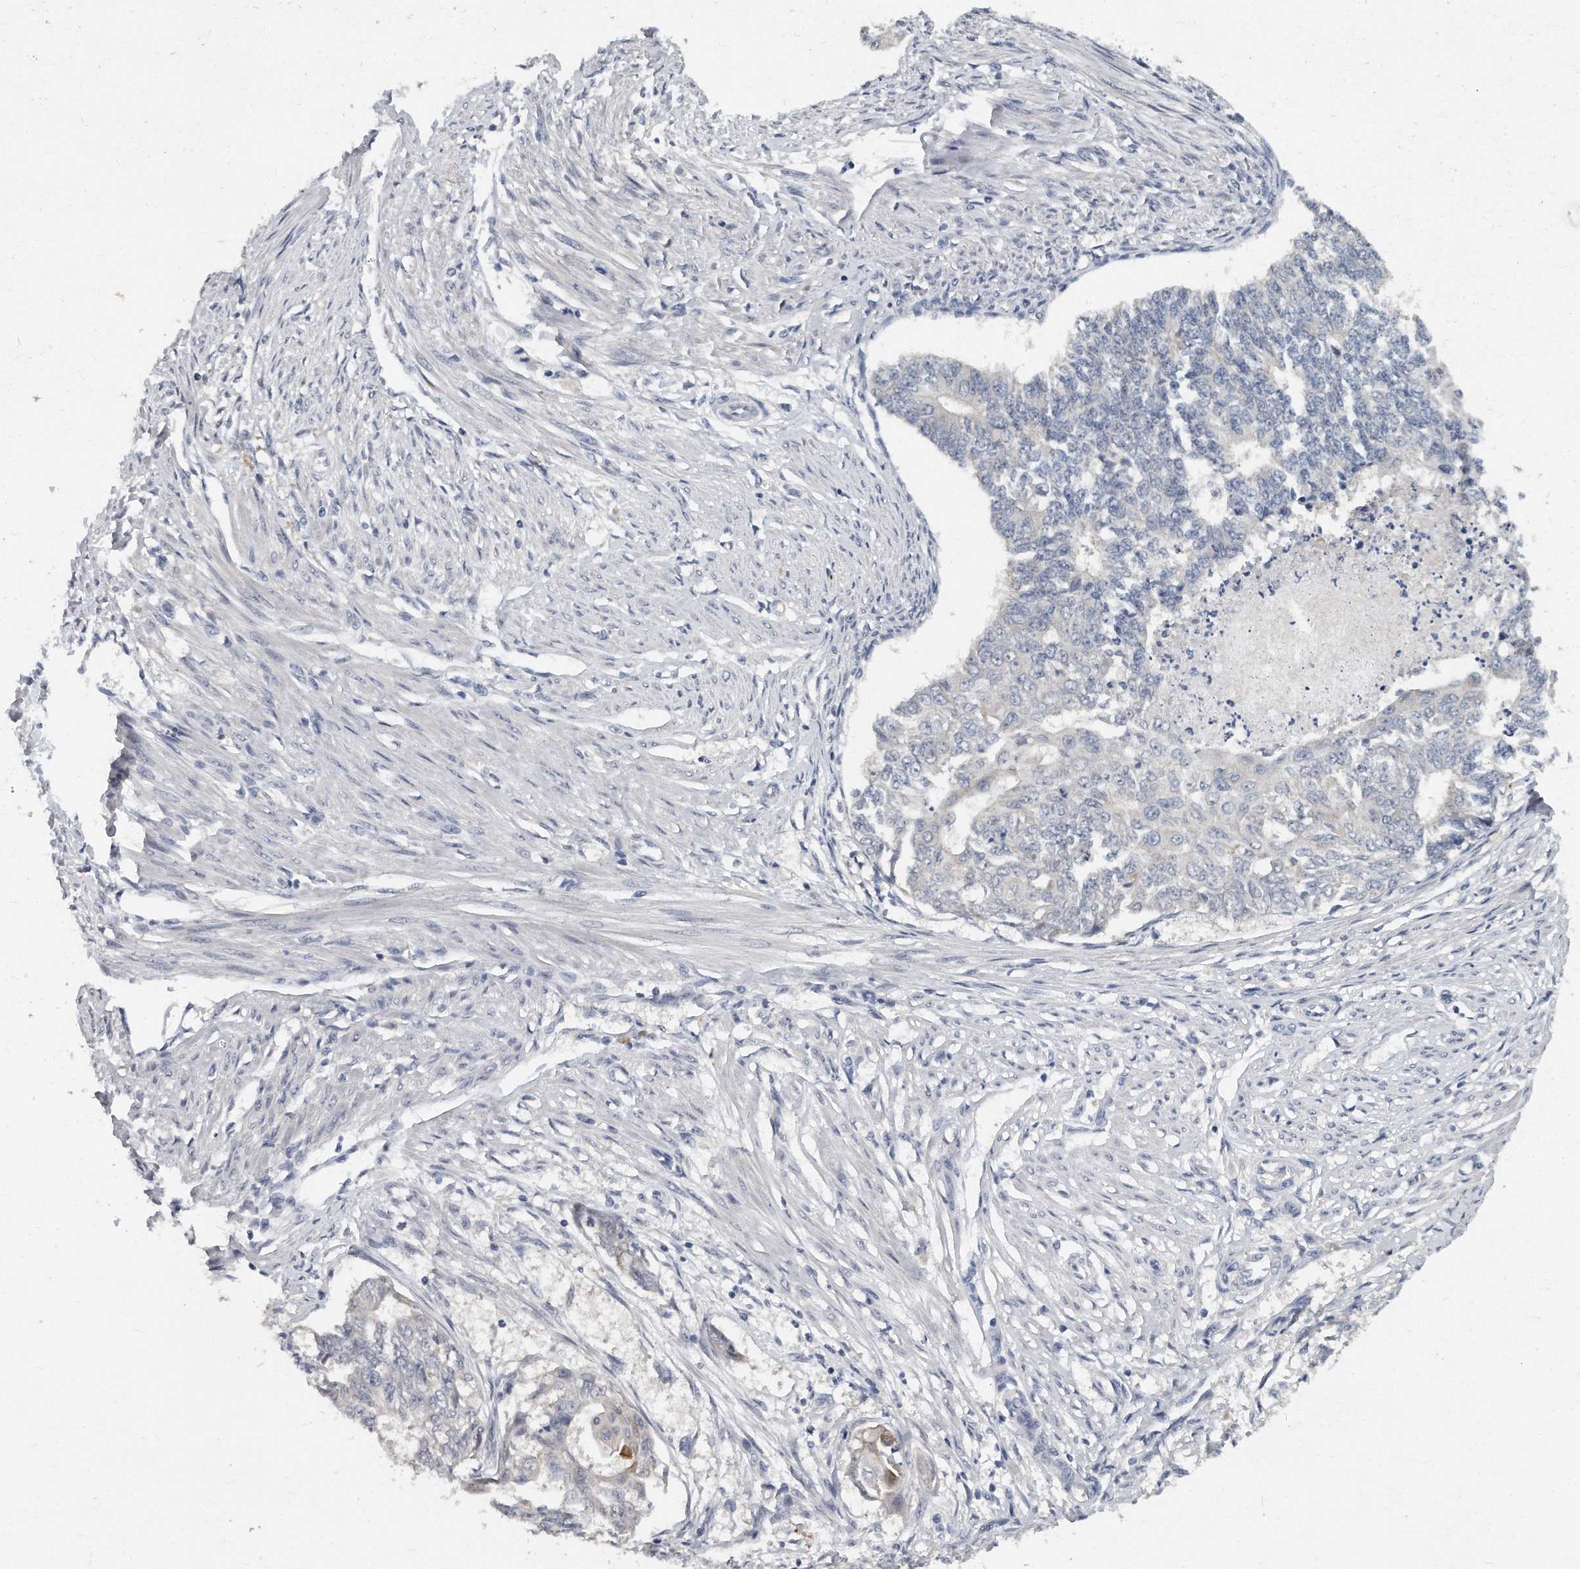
{"staining": {"intensity": "negative", "quantity": "none", "location": "none"}, "tissue": "endometrial cancer", "cell_type": "Tumor cells", "image_type": "cancer", "snomed": [{"axis": "morphology", "description": "Adenocarcinoma, NOS"}, {"axis": "topography", "description": "Endometrium"}], "caption": "Tumor cells are negative for protein expression in human endometrial adenocarcinoma. (DAB (3,3'-diaminobenzidine) immunohistochemistry visualized using brightfield microscopy, high magnification).", "gene": "KLHL7", "patient": {"sex": "female", "age": 32}}